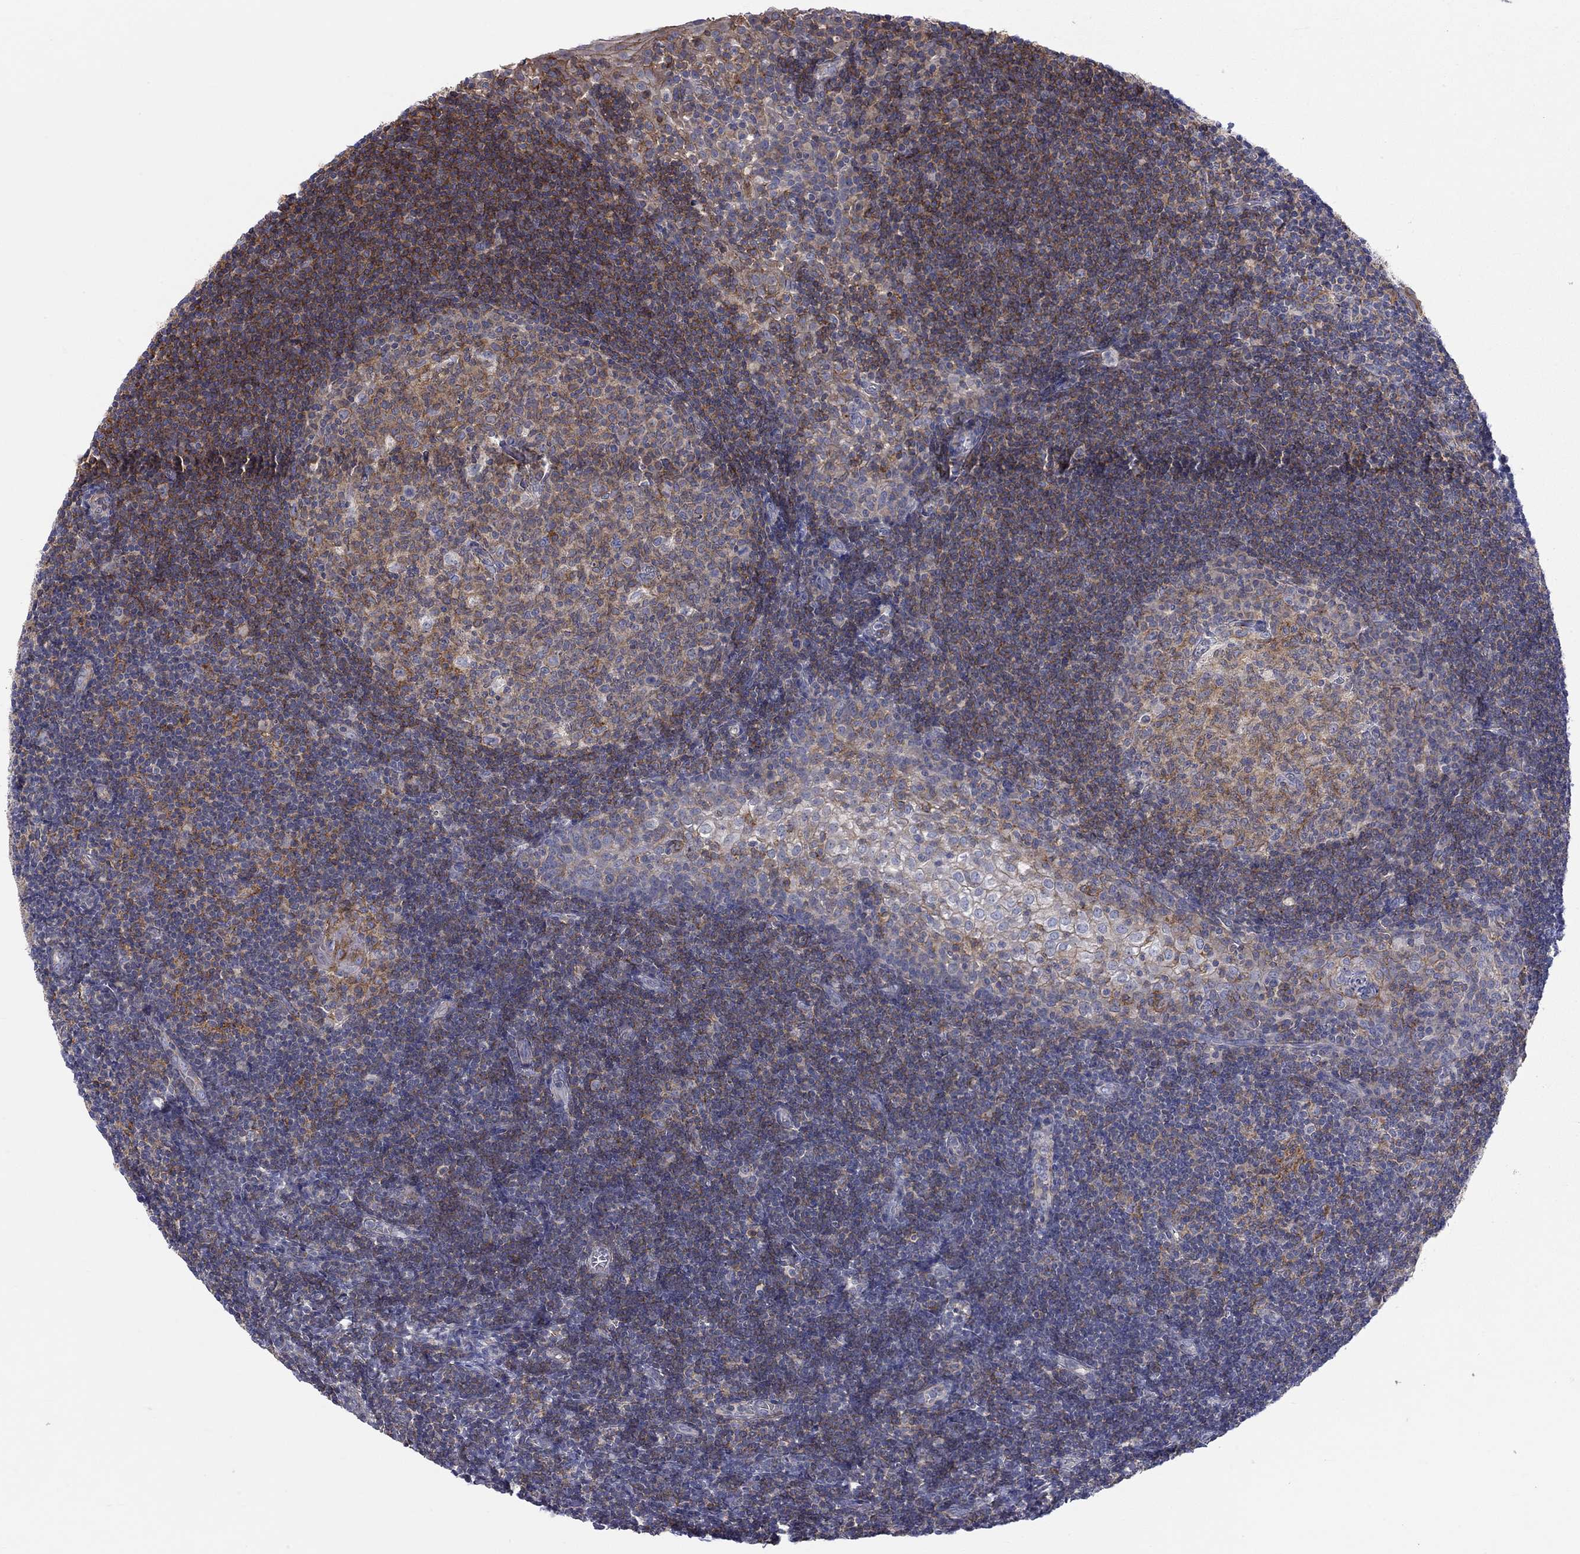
{"staining": {"intensity": "moderate", "quantity": "25%-75%", "location": "cytoplasmic/membranous"}, "tissue": "tonsil", "cell_type": "Germinal center cells", "image_type": "normal", "snomed": [{"axis": "morphology", "description": "Normal tissue, NOS"}, {"axis": "topography", "description": "Tonsil"}], "caption": "Tonsil stained with DAB (3,3'-diaminobenzidine) immunohistochemistry (IHC) displays medium levels of moderate cytoplasmic/membranous staining in approximately 25%-75% of germinal center cells.", "gene": "PCDHGA10", "patient": {"sex": "female", "age": 13}}